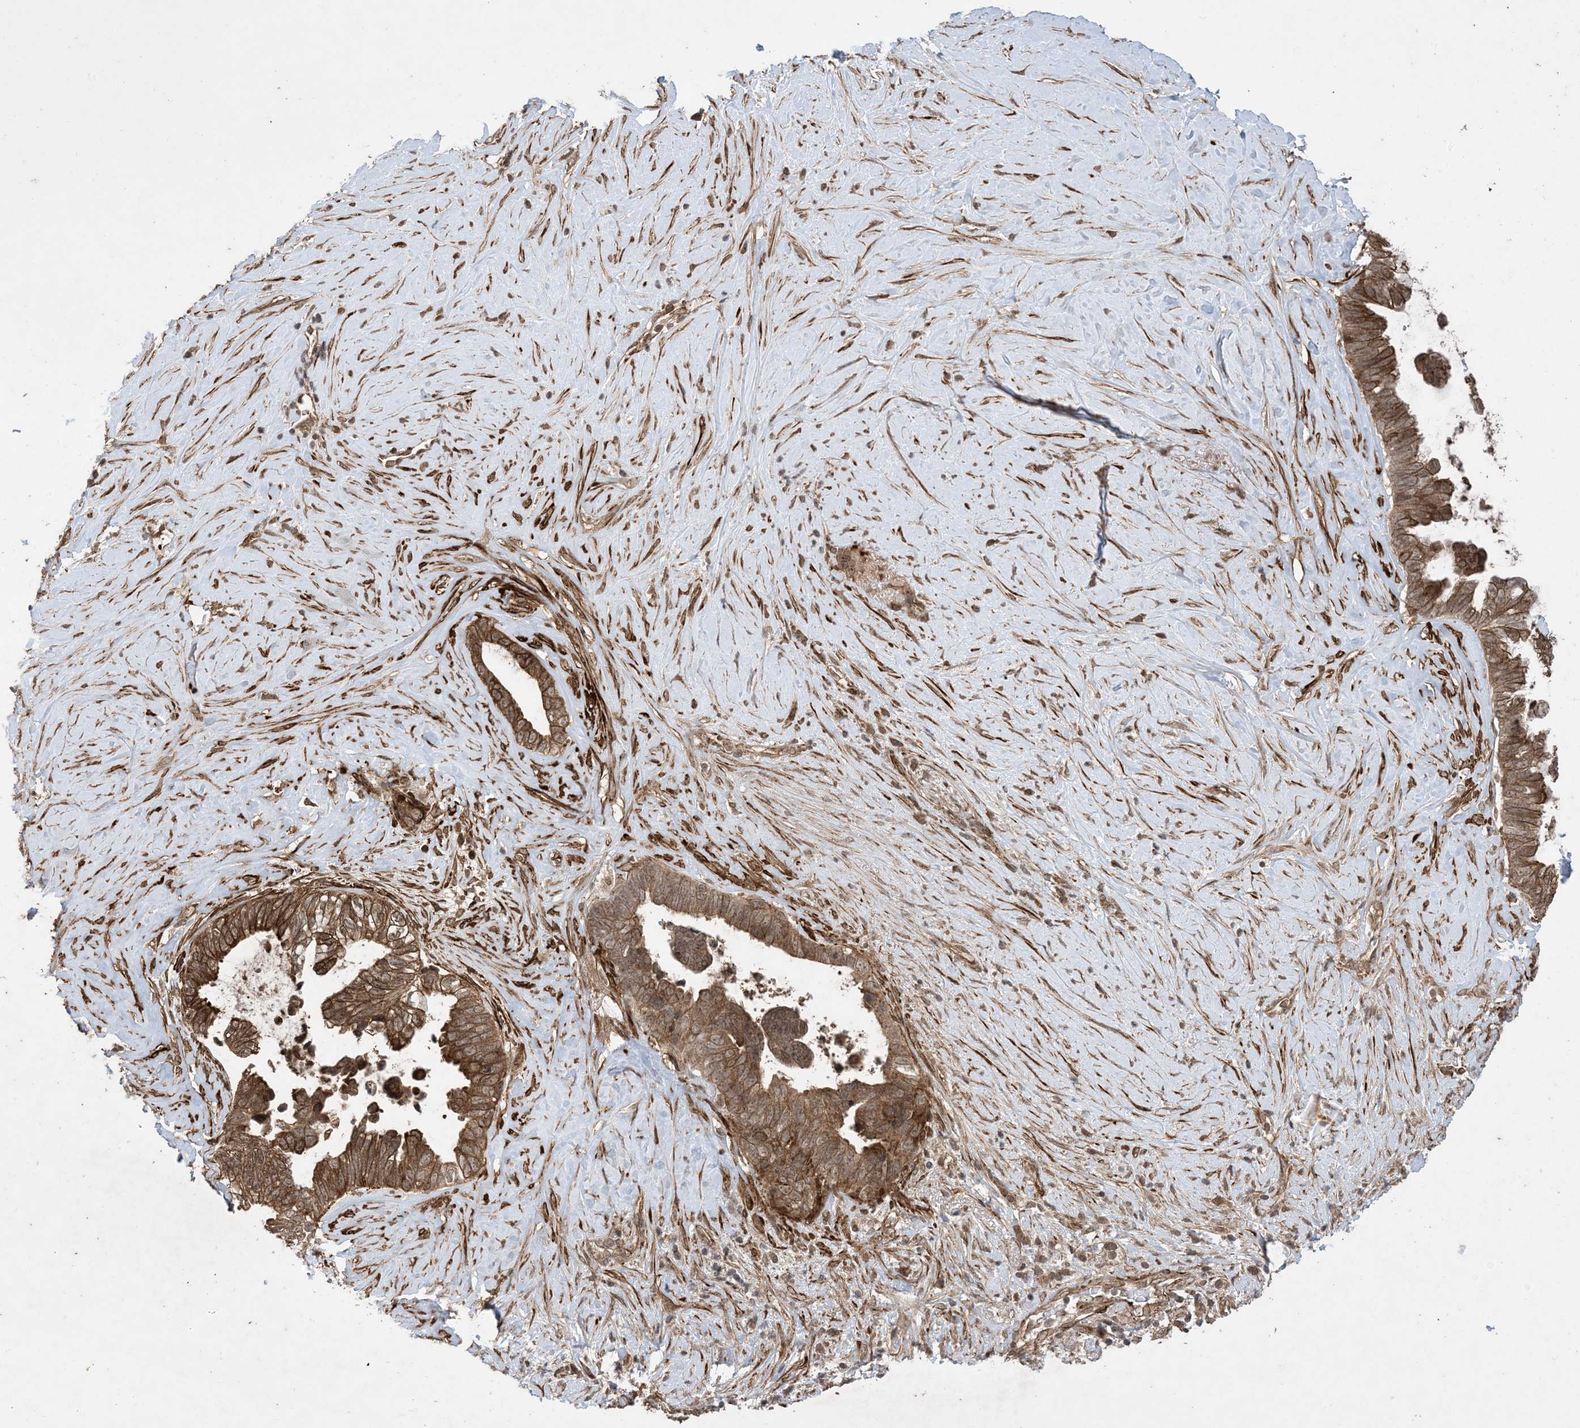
{"staining": {"intensity": "strong", "quantity": ">75%", "location": "cytoplasmic/membranous"}, "tissue": "pancreatic cancer", "cell_type": "Tumor cells", "image_type": "cancer", "snomed": [{"axis": "morphology", "description": "Adenocarcinoma, NOS"}, {"axis": "topography", "description": "Pancreas"}], "caption": "Immunohistochemistry of human pancreatic cancer (adenocarcinoma) exhibits high levels of strong cytoplasmic/membranous positivity in approximately >75% of tumor cells.", "gene": "ZNF511", "patient": {"sex": "female", "age": 72}}